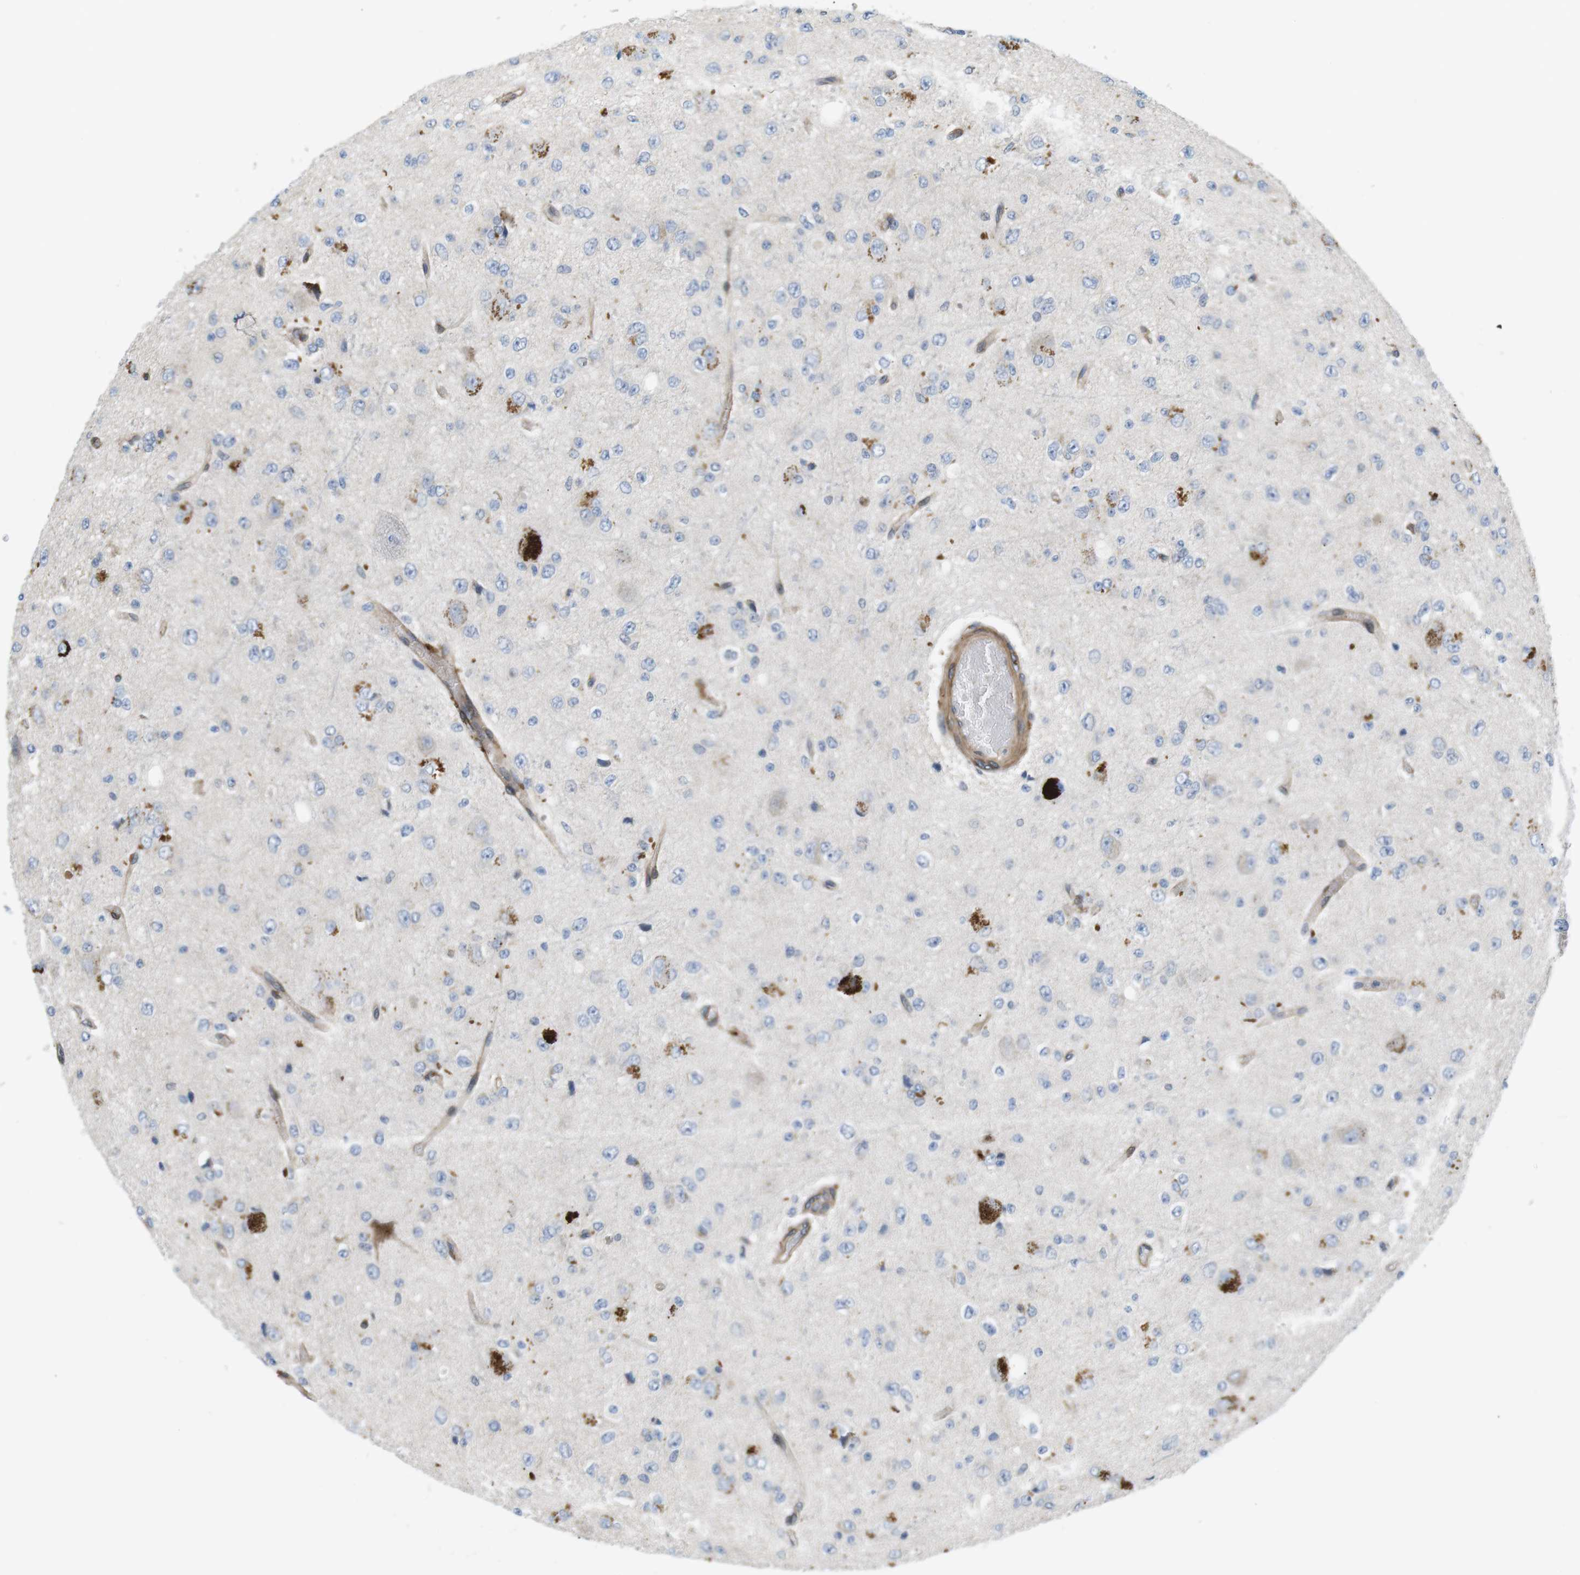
{"staining": {"intensity": "negative", "quantity": "none", "location": "none"}, "tissue": "glioma", "cell_type": "Tumor cells", "image_type": "cancer", "snomed": [{"axis": "morphology", "description": "Glioma, malignant, High grade"}, {"axis": "topography", "description": "pancreas cauda"}], "caption": "DAB (3,3'-diaminobenzidine) immunohistochemical staining of malignant high-grade glioma shows no significant expression in tumor cells. (Brightfield microscopy of DAB immunohistochemistry (IHC) at high magnification).", "gene": "KANK2", "patient": {"sex": "male", "age": 60}}